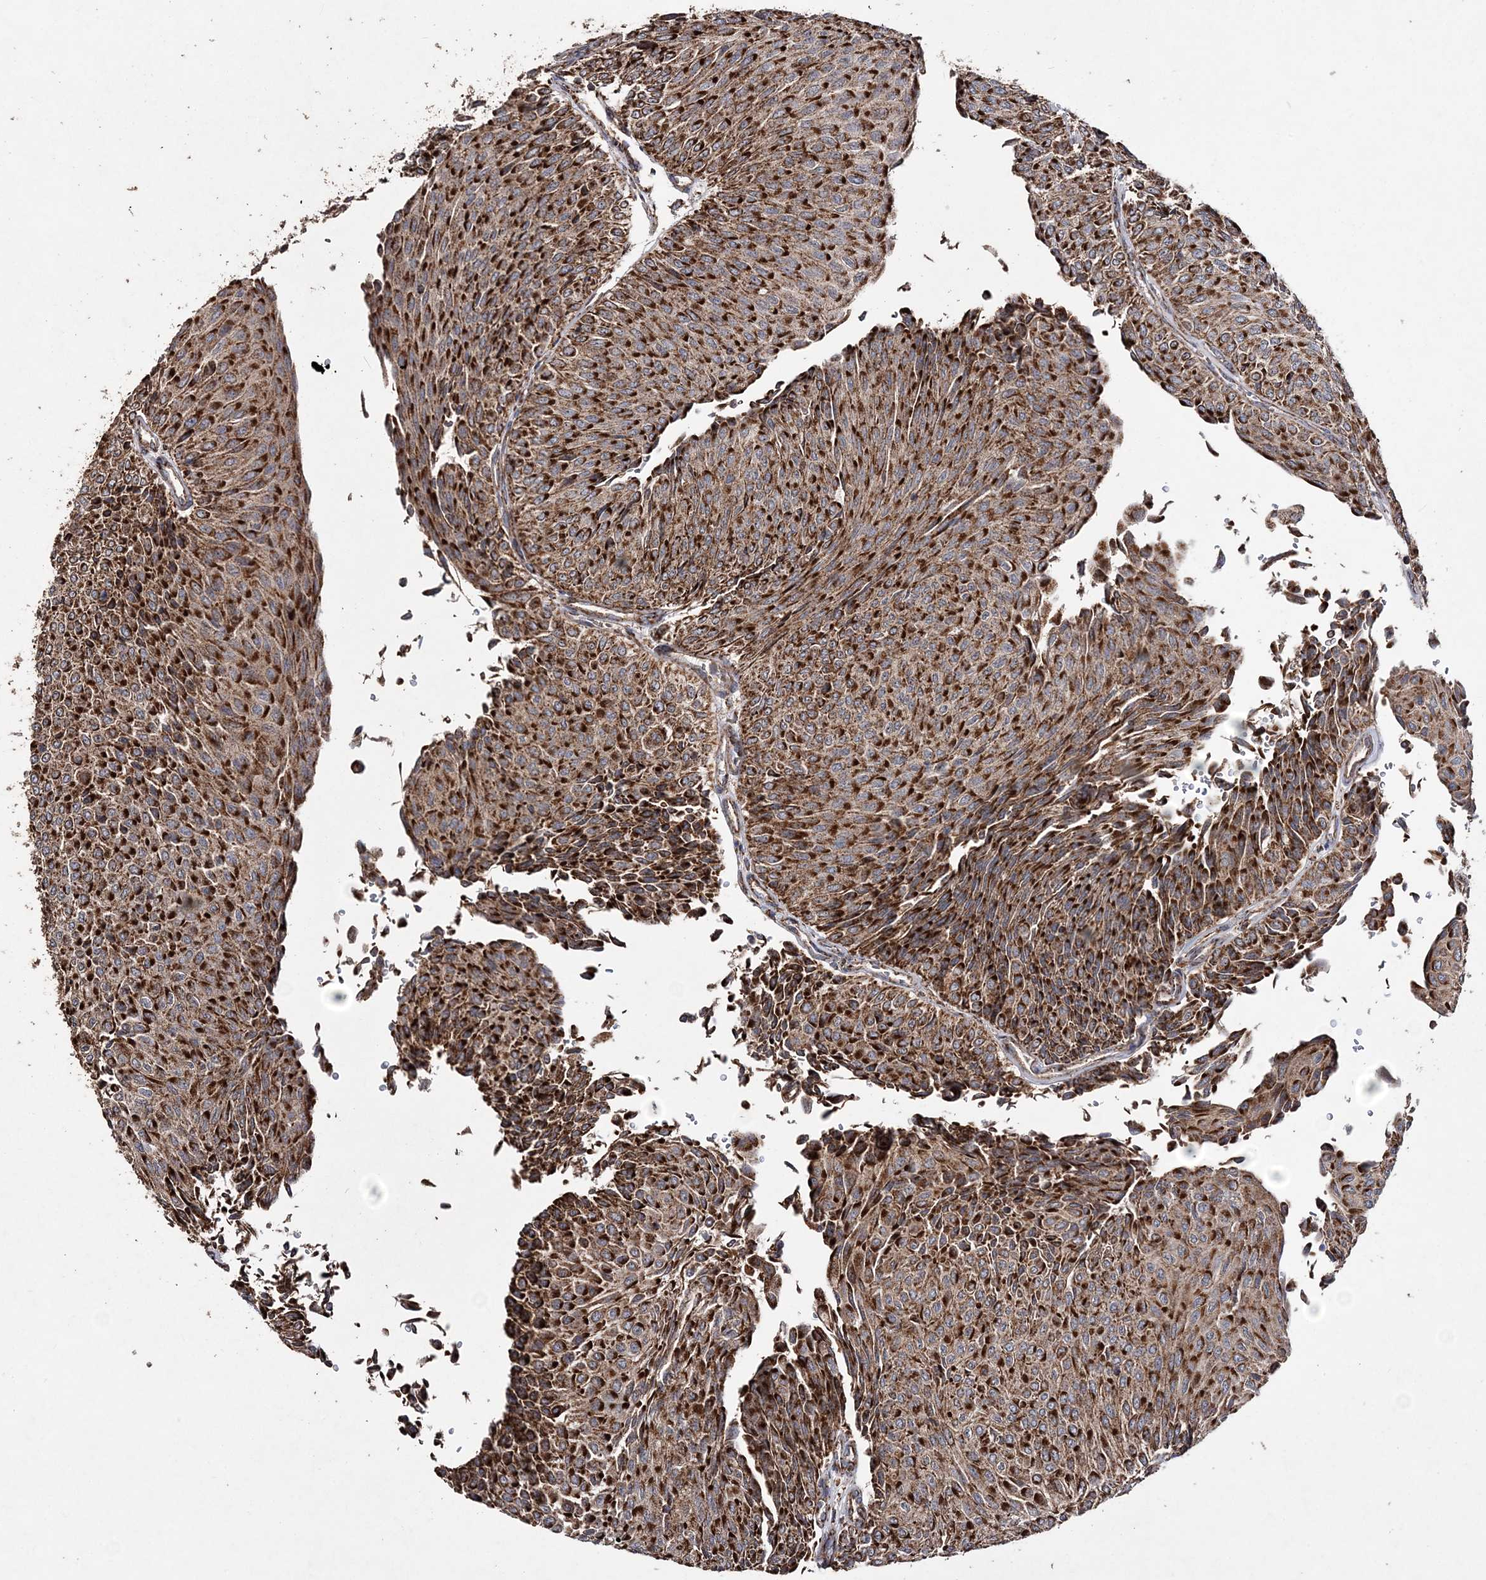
{"staining": {"intensity": "strong", "quantity": ">75%", "location": "cytoplasmic/membranous"}, "tissue": "urothelial cancer", "cell_type": "Tumor cells", "image_type": "cancer", "snomed": [{"axis": "morphology", "description": "Urothelial carcinoma, Low grade"}, {"axis": "topography", "description": "Urinary bladder"}], "caption": "Strong cytoplasmic/membranous protein staining is present in about >75% of tumor cells in urothelial cancer.", "gene": "POC5", "patient": {"sex": "male", "age": 78}}